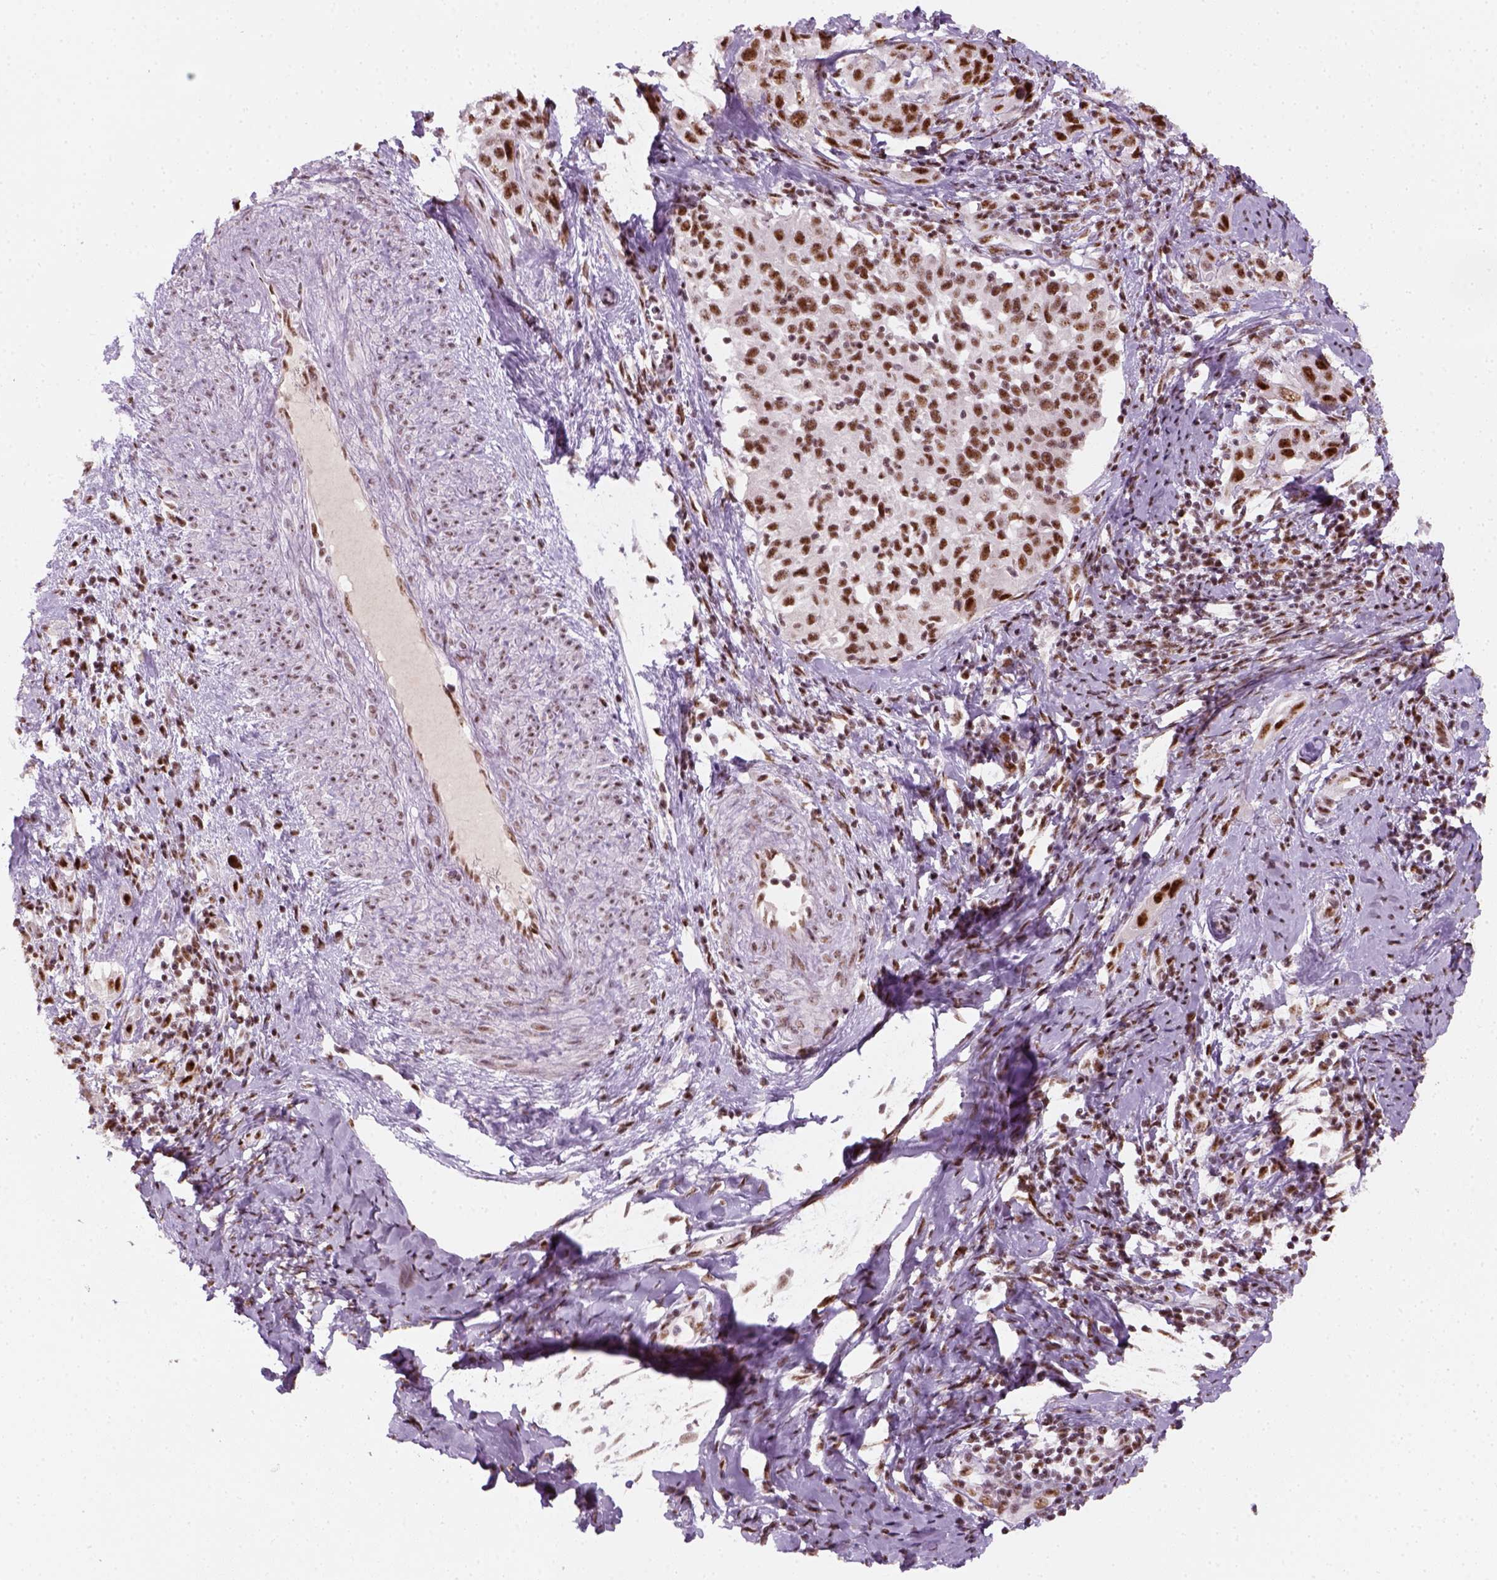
{"staining": {"intensity": "moderate", "quantity": ">75%", "location": "nuclear"}, "tissue": "cervical cancer", "cell_type": "Tumor cells", "image_type": "cancer", "snomed": [{"axis": "morphology", "description": "Squamous cell carcinoma, NOS"}, {"axis": "topography", "description": "Cervix"}], "caption": "Protein expression analysis of human cervical cancer (squamous cell carcinoma) reveals moderate nuclear expression in about >75% of tumor cells.", "gene": "GTF2F1", "patient": {"sex": "female", "age": 51}}